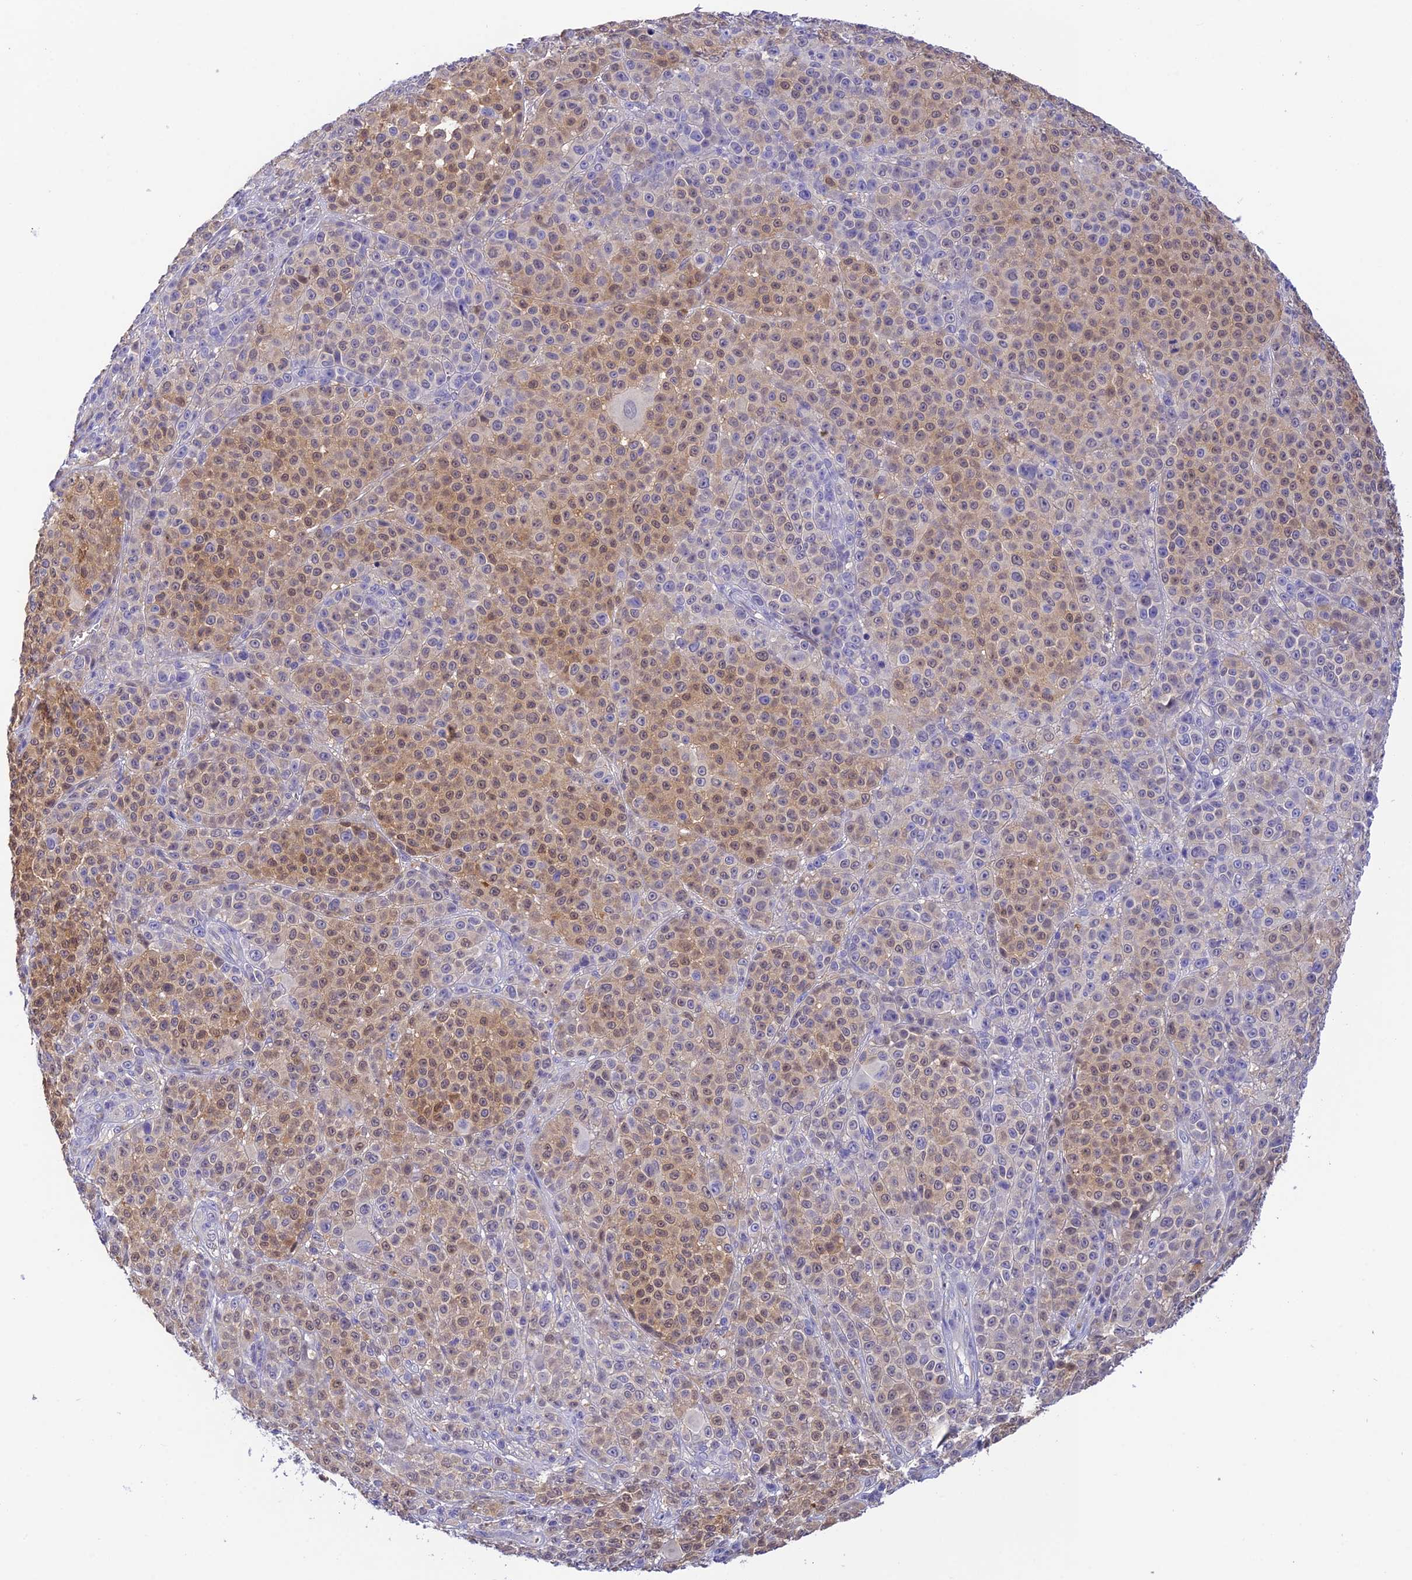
{"staining": {"intensity": "moderate", "quantity": "25%-75%", "location": "cytoplasmic/membranous,nuclear"}, "tissue": "melanoma", "cell_type": "Tumor cells", "image_type": "cancer", "snomed": [{"axis": "morphology", "description": "Malignant melanoma, NOS"}, {"axis": "topography", "description": "Skin"}], "caption": "This is a photomicrograph of immunohistochemistry staining of melanoma, which shows moderate staining in the cytoplasmic/membranous and nuclear of tumor cells.", "gene": "HDHD2", "patient": {"sex": "female", "age": 94}}